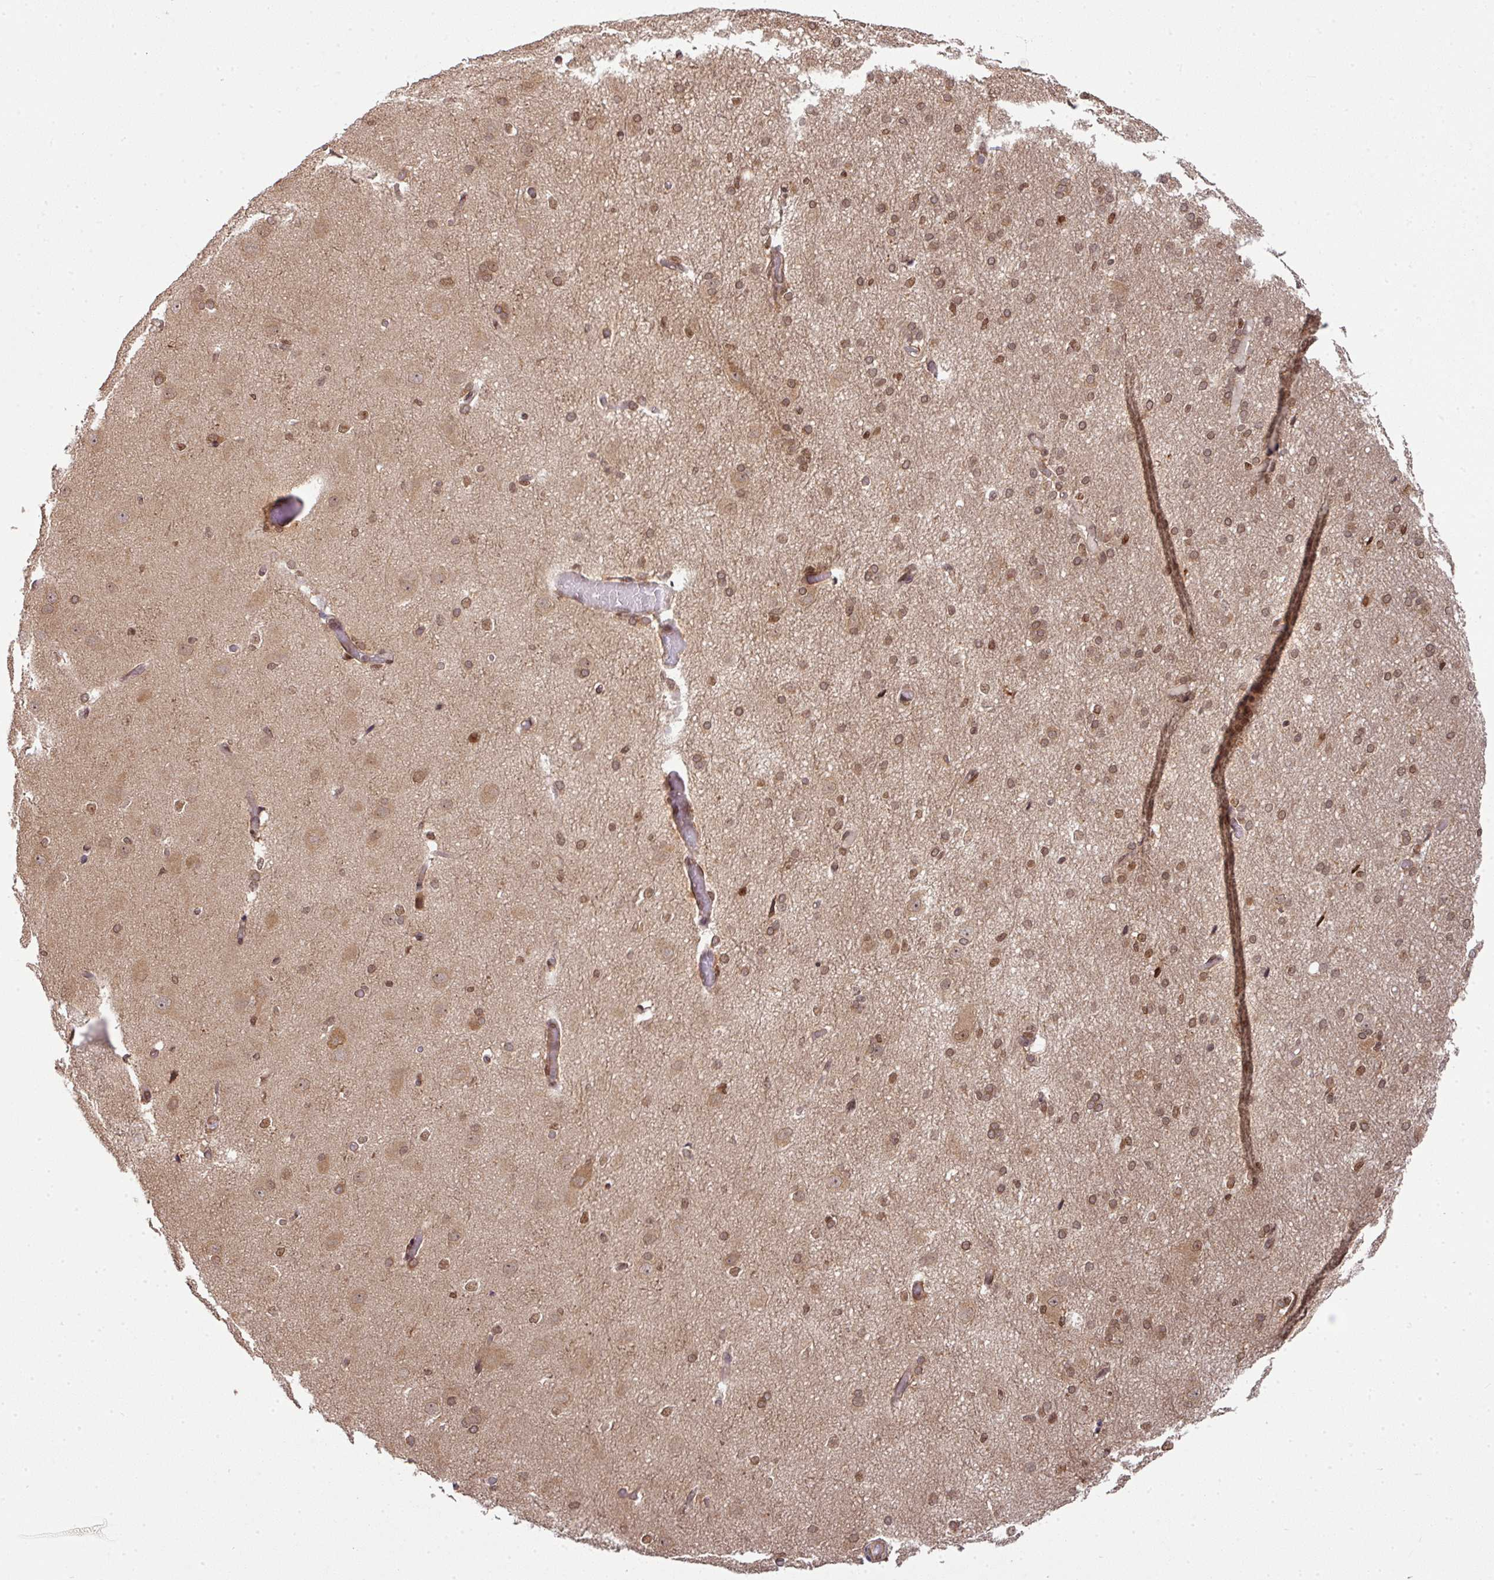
{"staining": {"intensity": "moderate", "quantity": ">75%", "location": "cytoplasmic/membranous,nuclear"}, "tissue": "cerebral cortex", "cell_type": "Endothelial cells", "image_type": "normal", "snomed": [{"axis": "morphology", "description": "Normal tissue, NOS"}, {"axis": "morphology", "description": "Inflammation, NOS"}, {"axis": "topography", "description": "Cerebral cortex"}], "caption": "Protein expression by IHC displays moderate cytoplasmic/membranous,nuclear positivity in approximately >75% of endothelial cells in unremarkable cerebral cortex.", "gene": "ANKRD18A", "patient": {"sex": "male", "age": 6}}